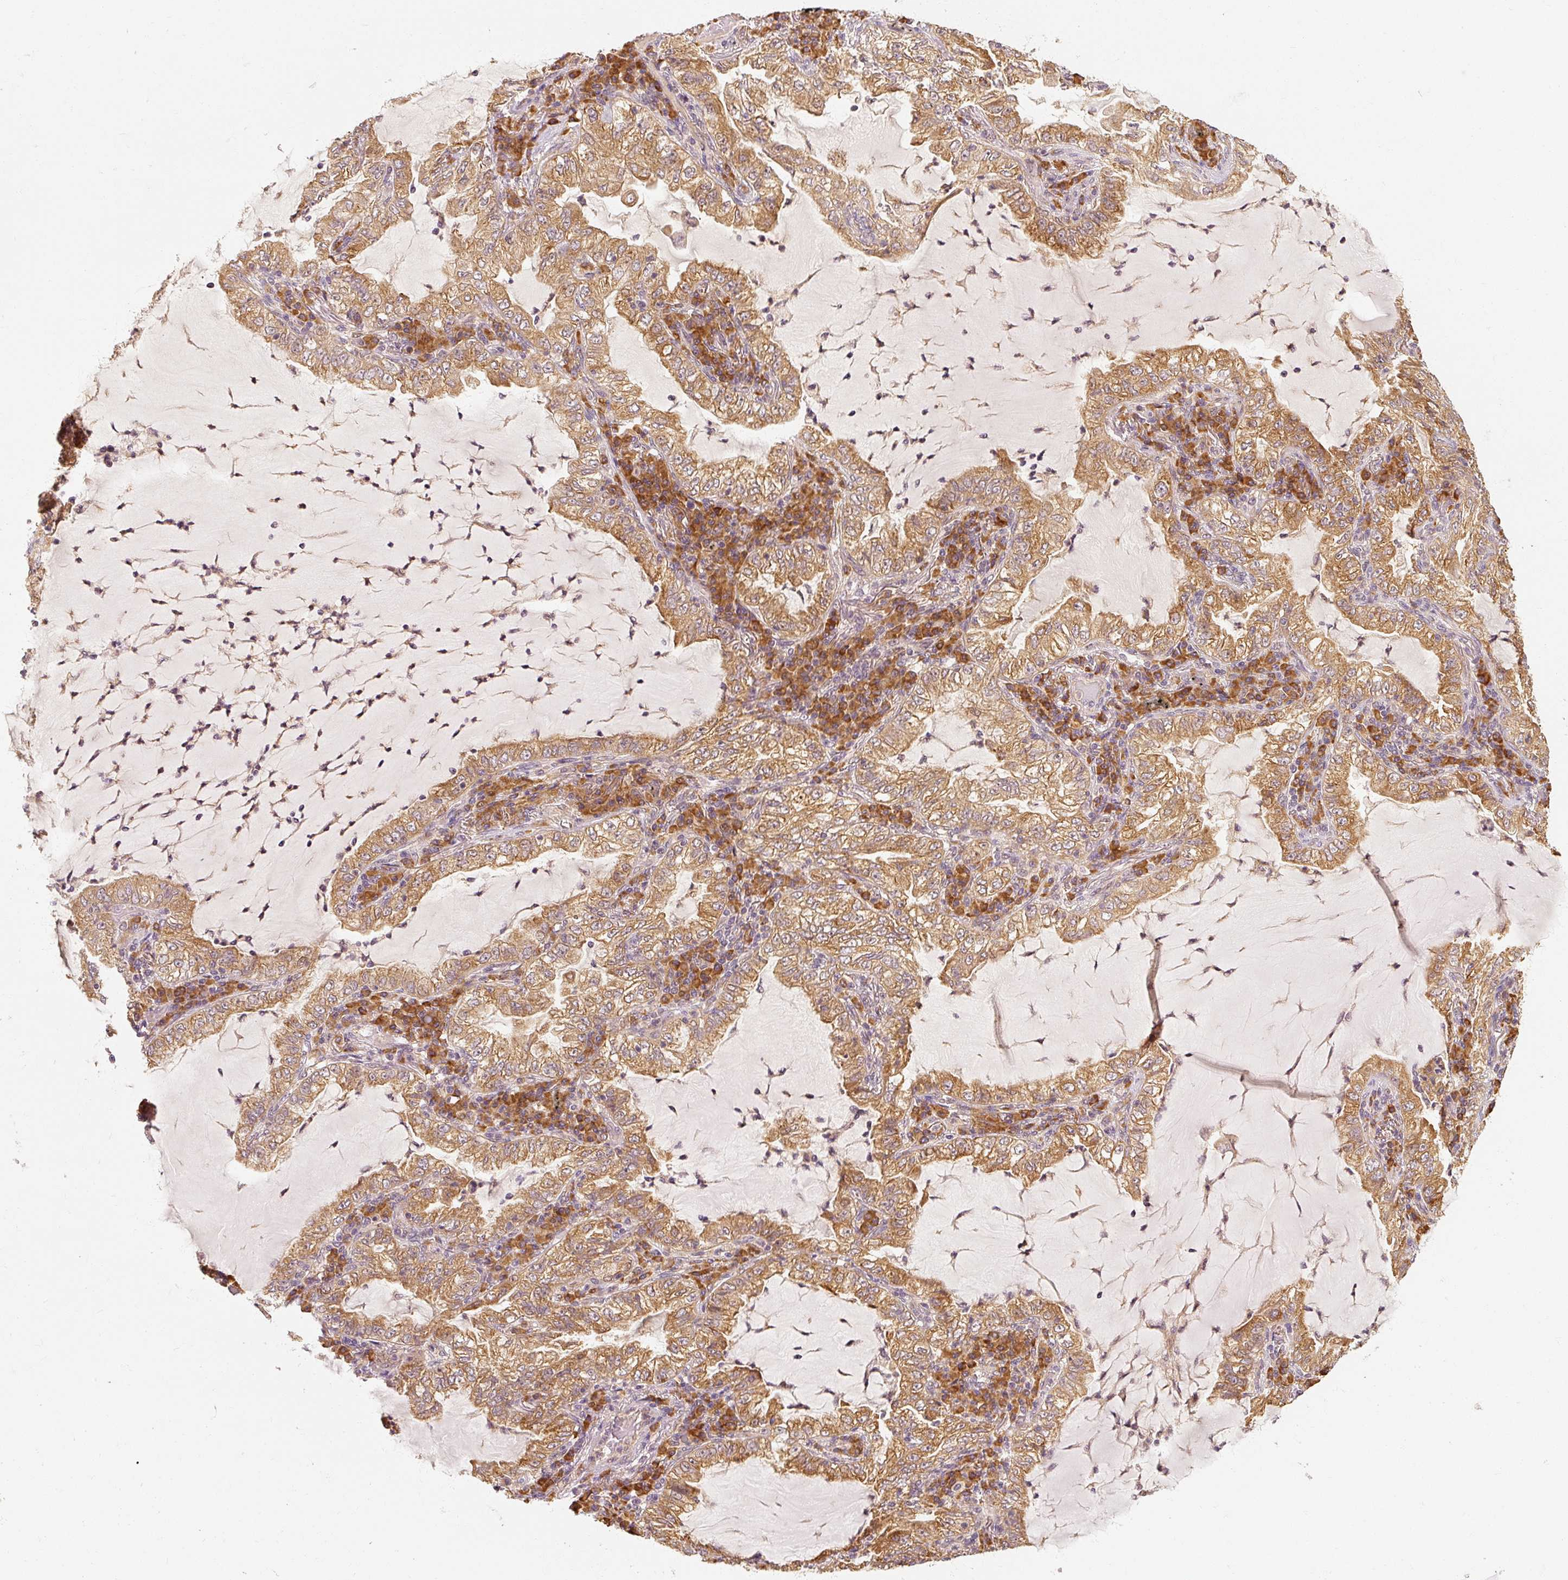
{"staining": {"intensity": "moderate", "quantity": ">75%", "location": "cytoplasmic/membranous"}, "tissue": "lung cancer", "cell_type": "Tumor cells", "image_type": "cancer", "snomed": [{"axis": "morphology", "description": "Adenocarcinoma, NOS"}, {"axis": "topography", "description": "Lung"}], "caption": "A brown stain highlights moderate cytoplasmic/membranous positivity of a protein in adenocarcinoma (lung) tumor cells. (DAB (3,3'-diaminobenzidine) = brown stain, brightfield microscopy at high magnification).", "gene": "EEF1A2", "patient": {"sex": "female", "age": 73}}